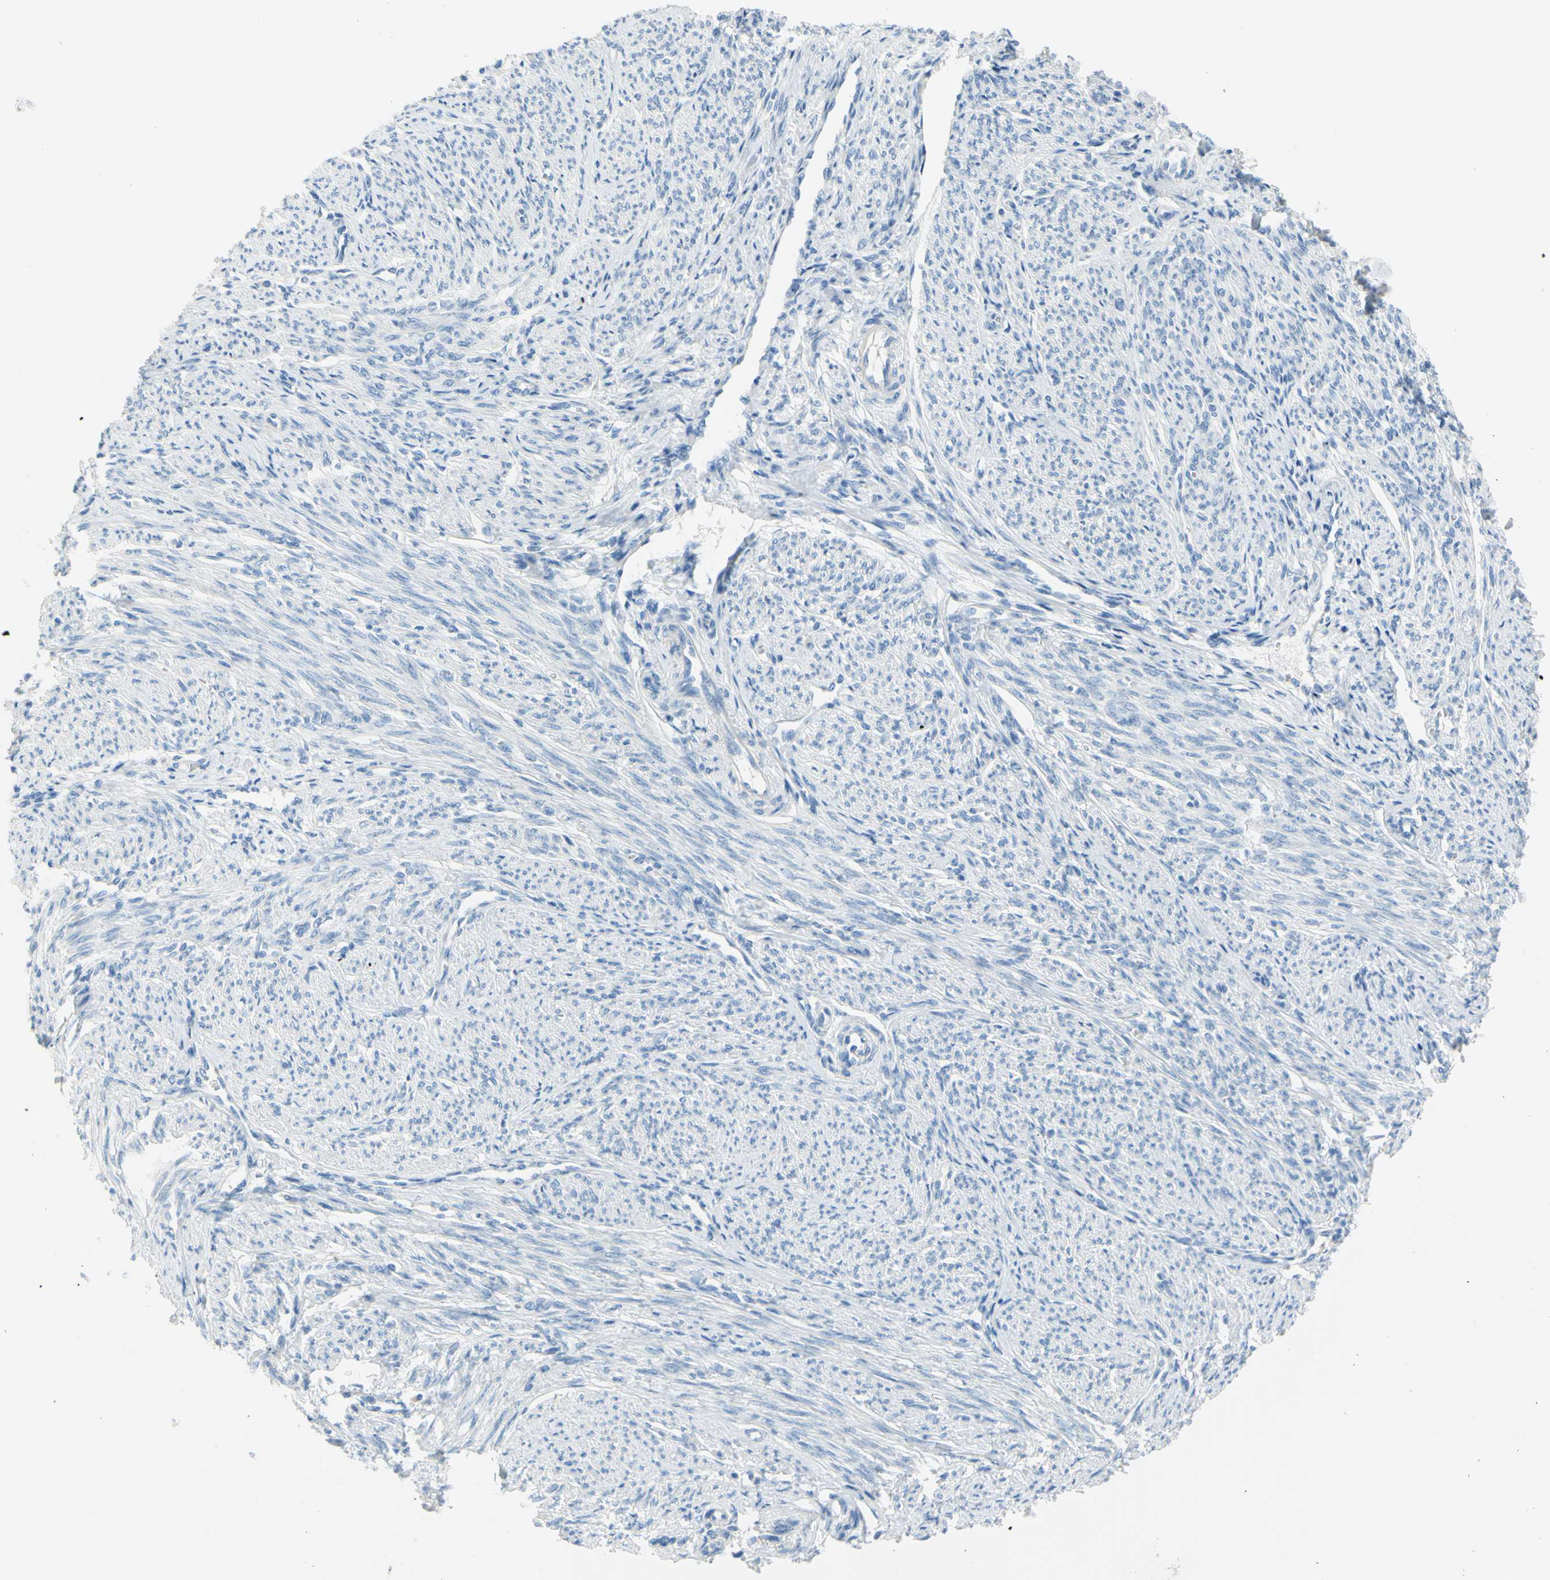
{"staining": {"intensity": "negative", "quantity": "none", "location": "none"}, "tissue": "smooth muscle", "cell_type": "Smooth muscle cells", "image_type": "normal", "snomed": [{"axis": "morphology", "description": "Normal tissue, NOS"}, {"axis": "topography", "description": "Smooth muscle"}], "caption": "DAB immunohistochemical staining of normal human smooth muscle demonstrates no significant staining in smooth muscle cells.", "gene": "DCT", "patient": {"sex": "female", "age": 65}}